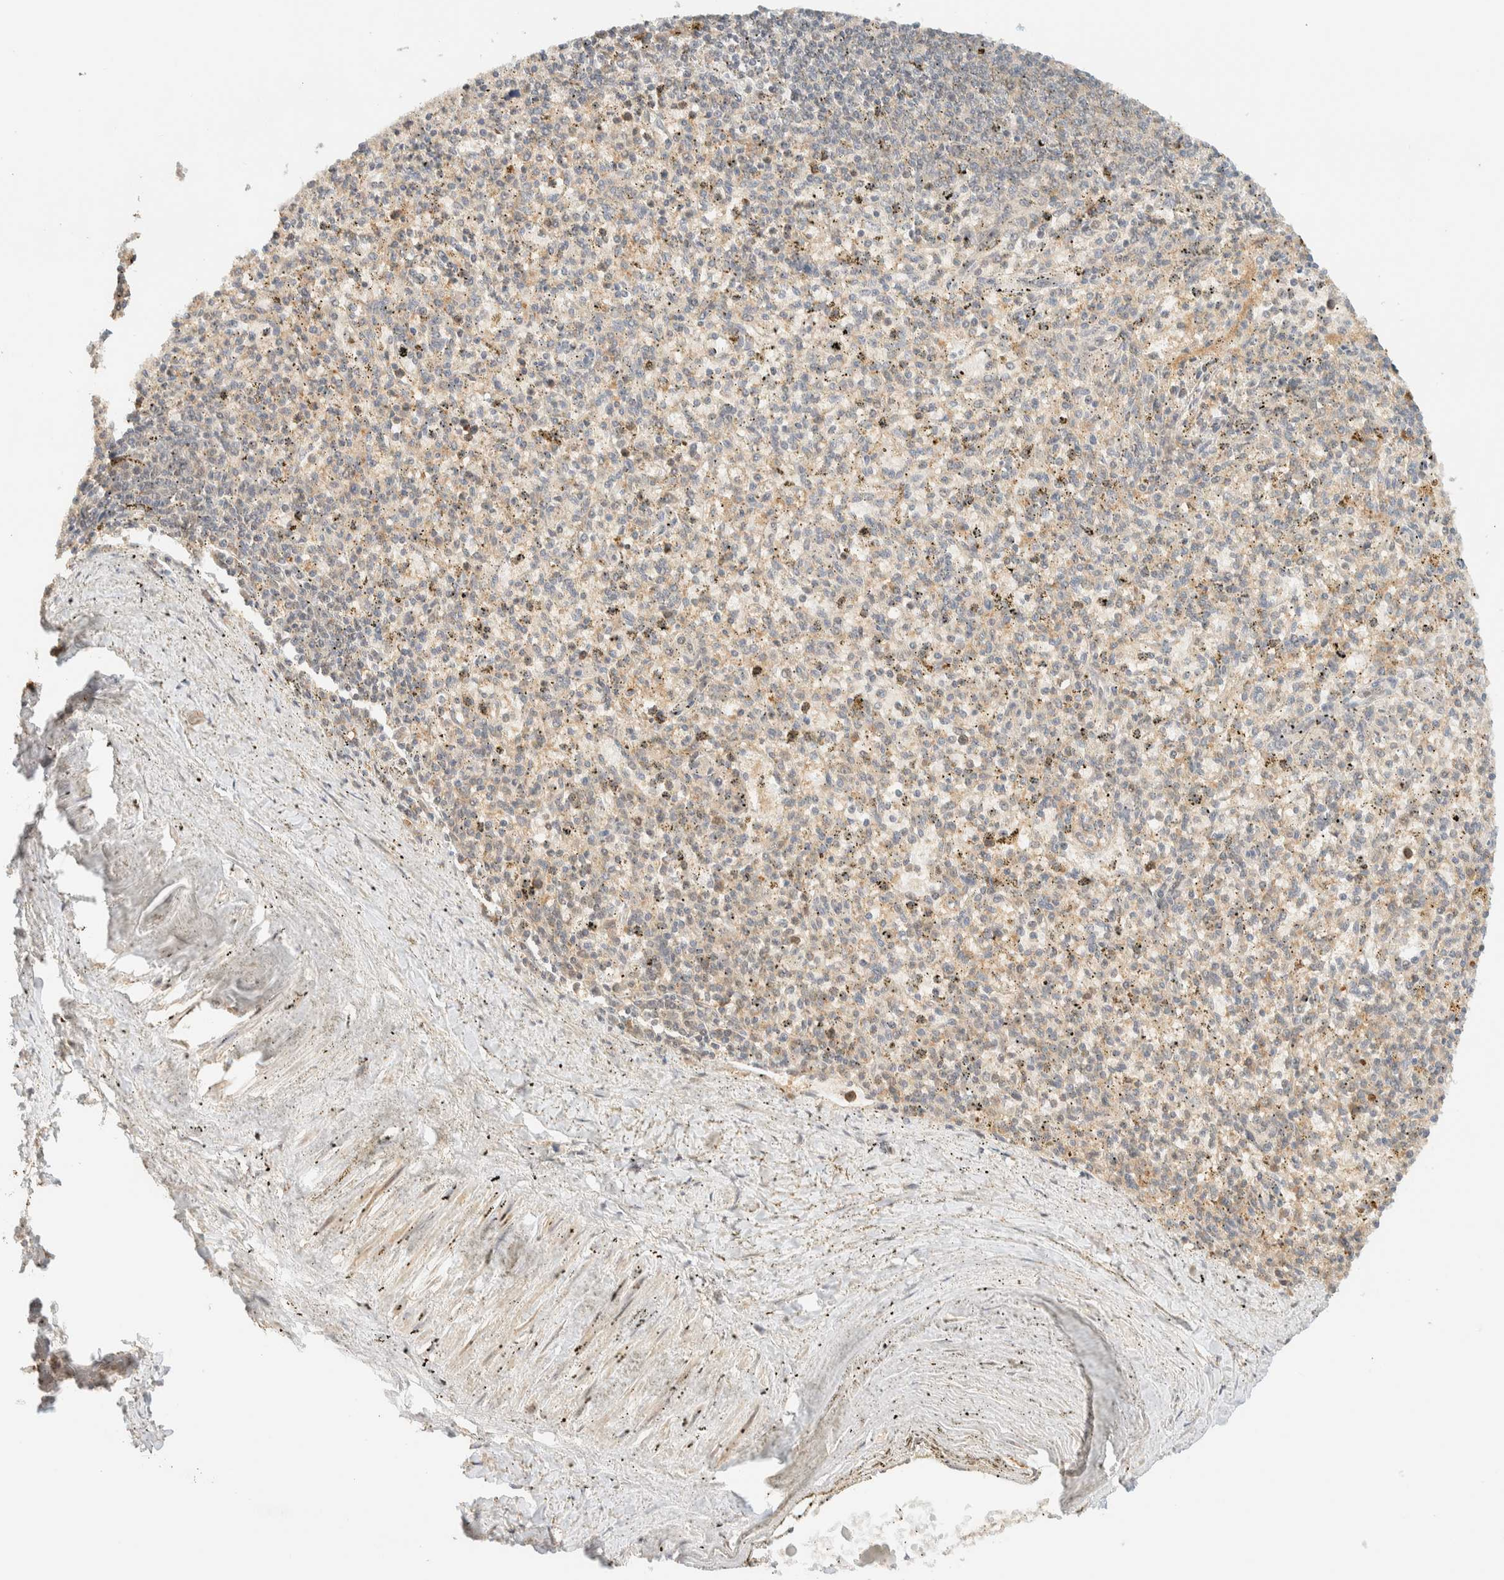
{"staining": {"intensity": "weak", "quantity": "<25%", "location": "cytoplasmic/membranous"}, "tissue": "spleen", "cell_type": "Cells in red pulp", "image_type": "normal", "snomed": [{"axis": "morphology", "description": "Normal tissue, NOS"}, {"axis": "topography", "description": "Spleen"}], "caption": "Protein analysis of unremarkable spleen shows no significant expression in cells in red pulp.", "gene": "ZBTB34", "patient": {"sex": "male", "age": 72}}